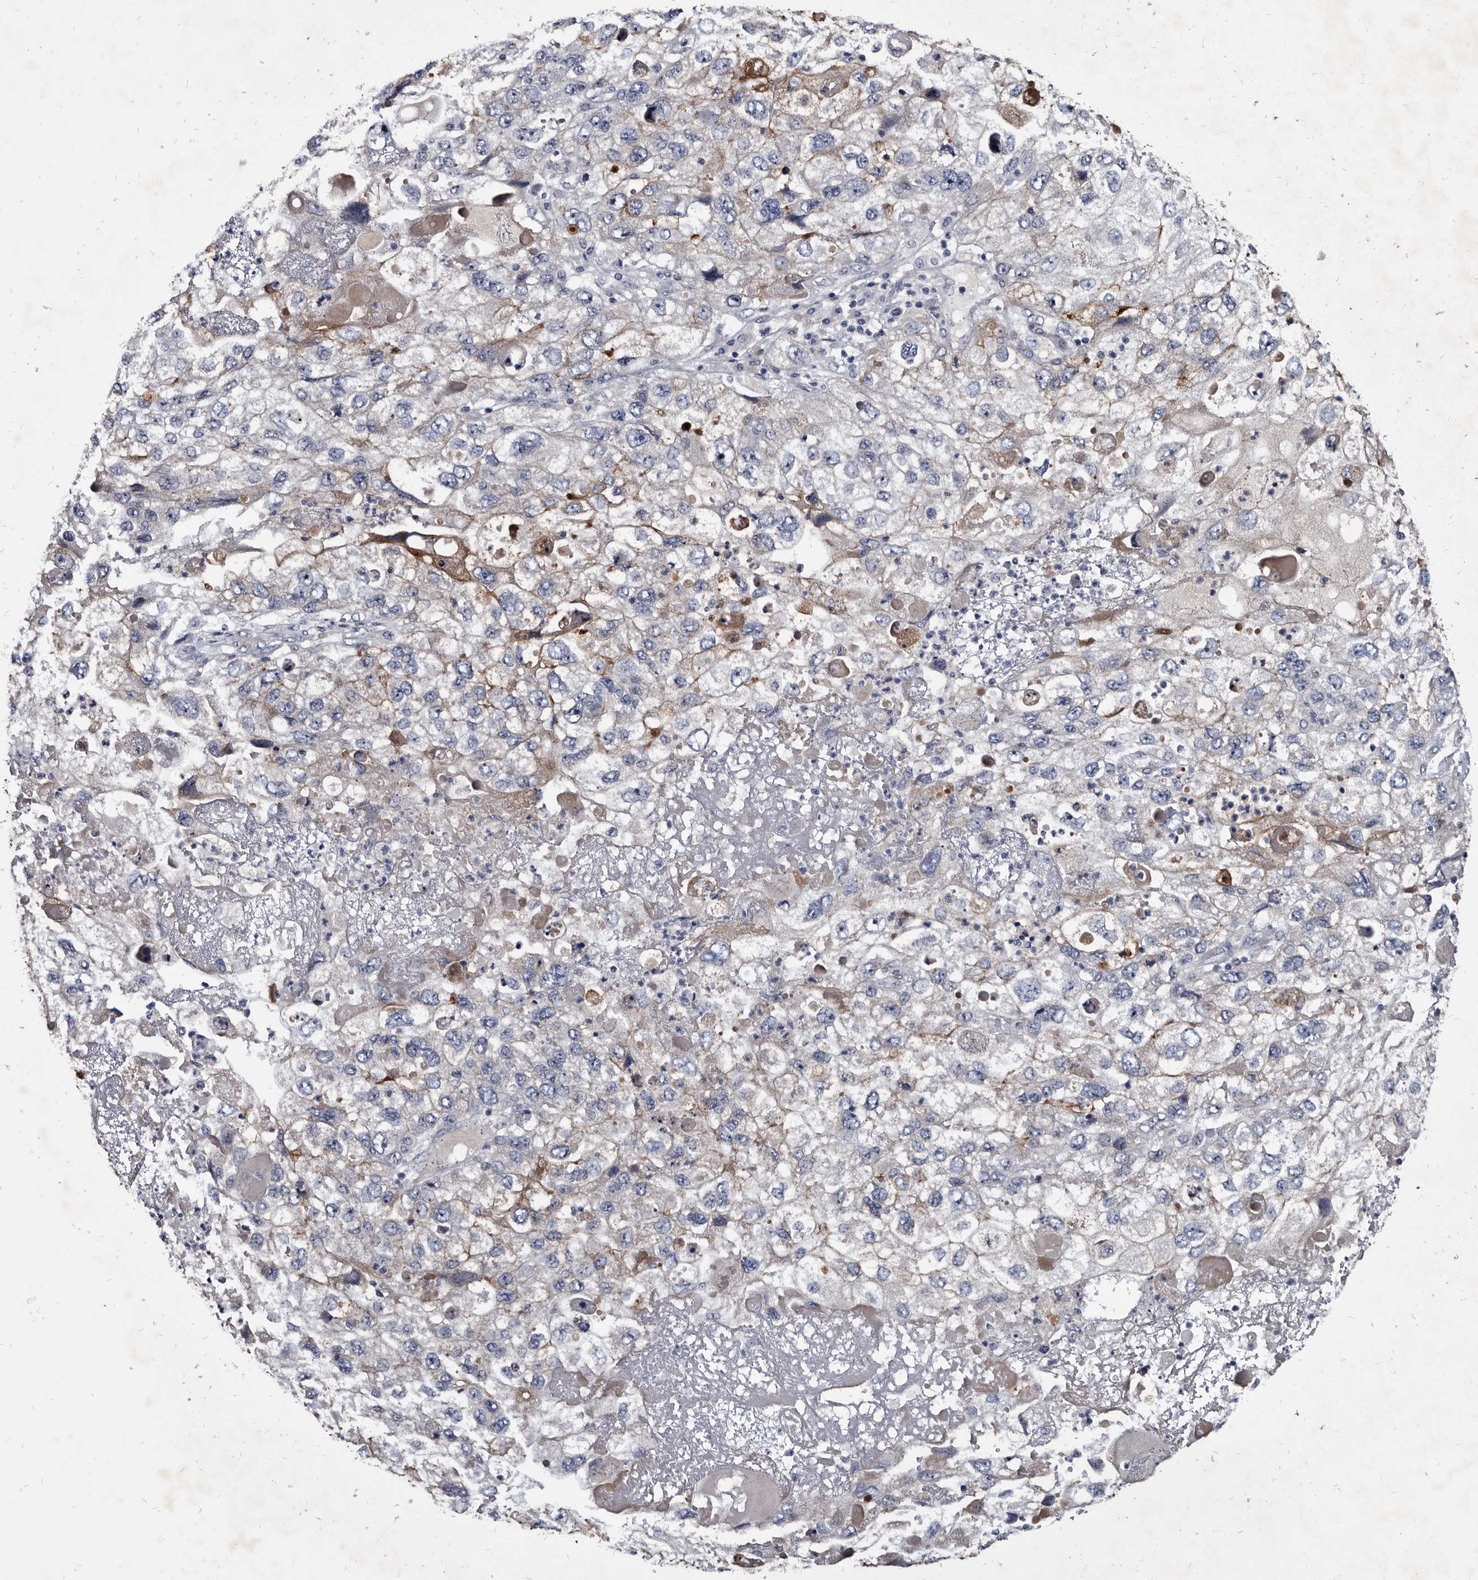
{"staining": {"intensity": "moderate", "quantity": "<25%", "location": "cytoplasmic/membranous"}, "tissue": "endometrial cancer", "cell_type": "Tumor cells", "image_type": "cancer", "snomed": [{"axis": "morphology", "description": "Adenocarcinoma, NOS"}, {"axis": "topography", "description": "Endometrium"}], "caption": "DAB (3,3'-diaminobenzidine) immunohistochemical staining of human endometrial cancer displays moderate cytoplasmic/membranous protein positivity in about <25% of tumor cells.", "gene": "PRSS8", "patient": {"sex": "female", "age": 49}}